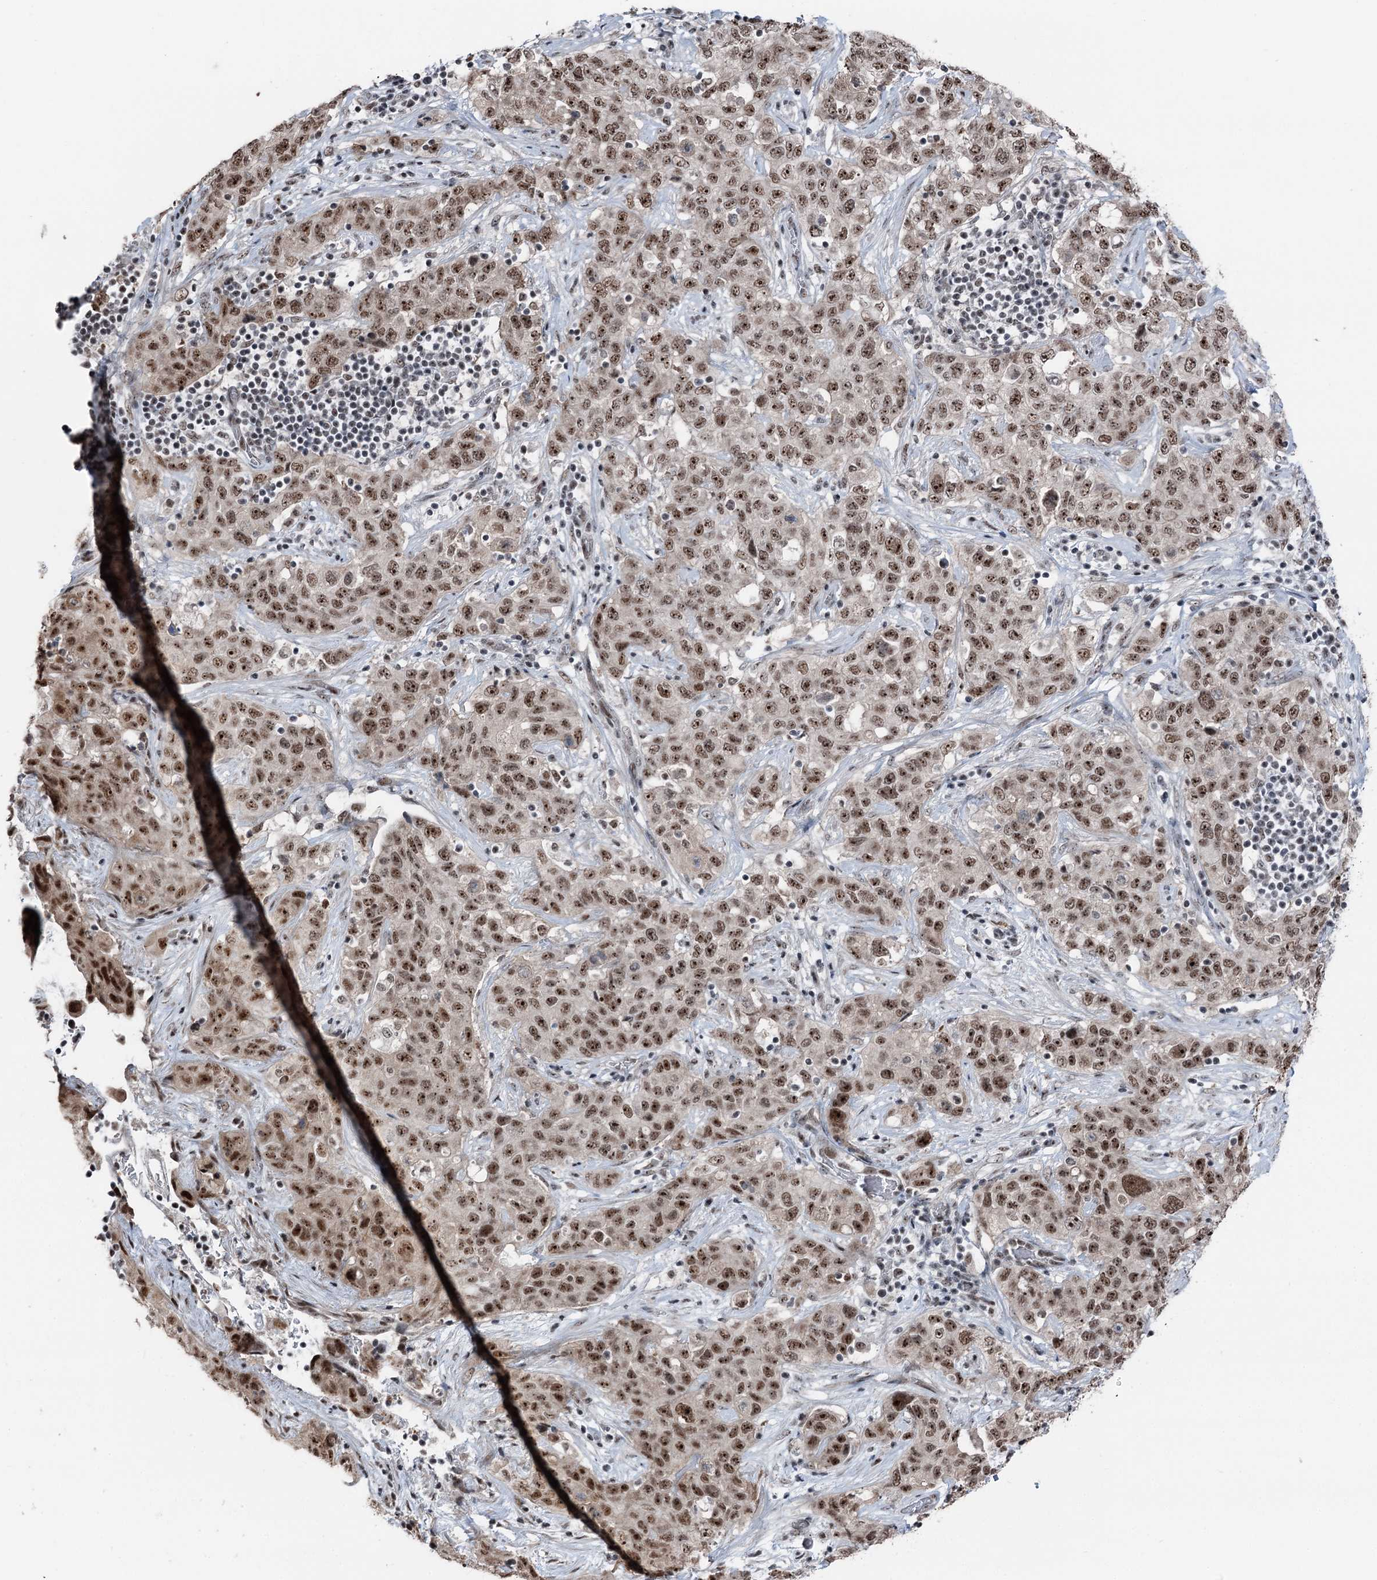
{"staining": {"intensity": "moderate", "quantity": ">75%", "location": "nuclear"}, "tissue": "stomach cancer", "cell_type": "Tumor cells", "image_type": "cancer", "snomed": [{"axis": "morphology", "description": "Normal tissue, NOS"}, {"axis": "morphology", "description": "Adenocarcinoma, NOS"}, {"axis": "topography", "description": "Lymph node"}, {"axis": "topography", "description": "Stomach"}], "caption": "A brown stain labels moderate nuclear expression of a protein in stomach cancer tumor cells.", "gene": "POLR2H", "patient": {"sex": "male", "age": 48}}